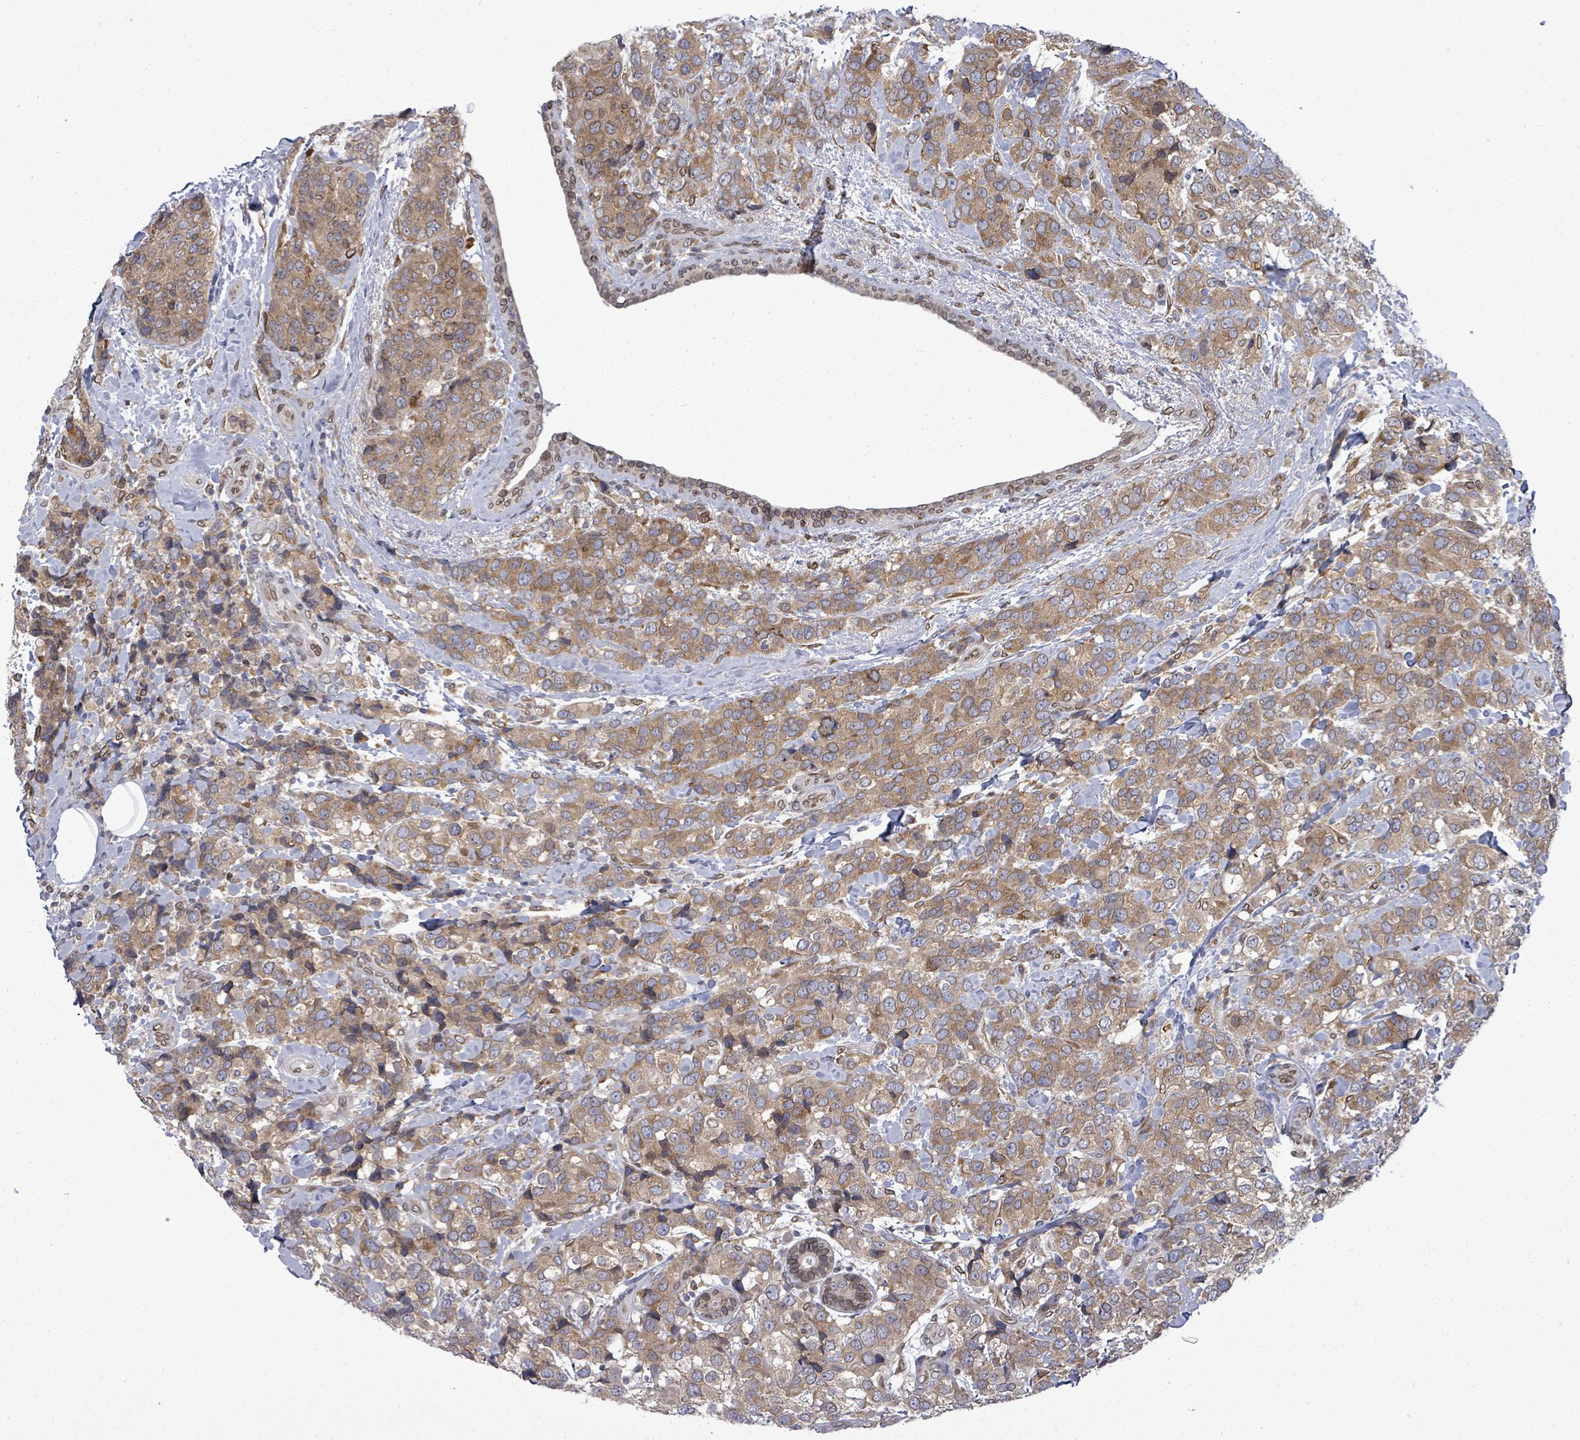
{"staining": {"intensity": "moderate", "quantity": ">75%", "location": "cytoplasmic/membranous"}, "tissue": "breast cancer", "cell_type": "Tumor cells", "image_type": "cancer", "snomed": [{"axis": "morphology", "description": "Lobular carcinoma"}, {"axis": "topography", "description": "Breast"}], "caption": "Protein staining of breast cancer tissue reveals moderate cytoplasmic/membranous positivity in about >75% of tumor cells.", "gene": "ARFGAP1", "patient": {"sex": "female", "age": 59}}